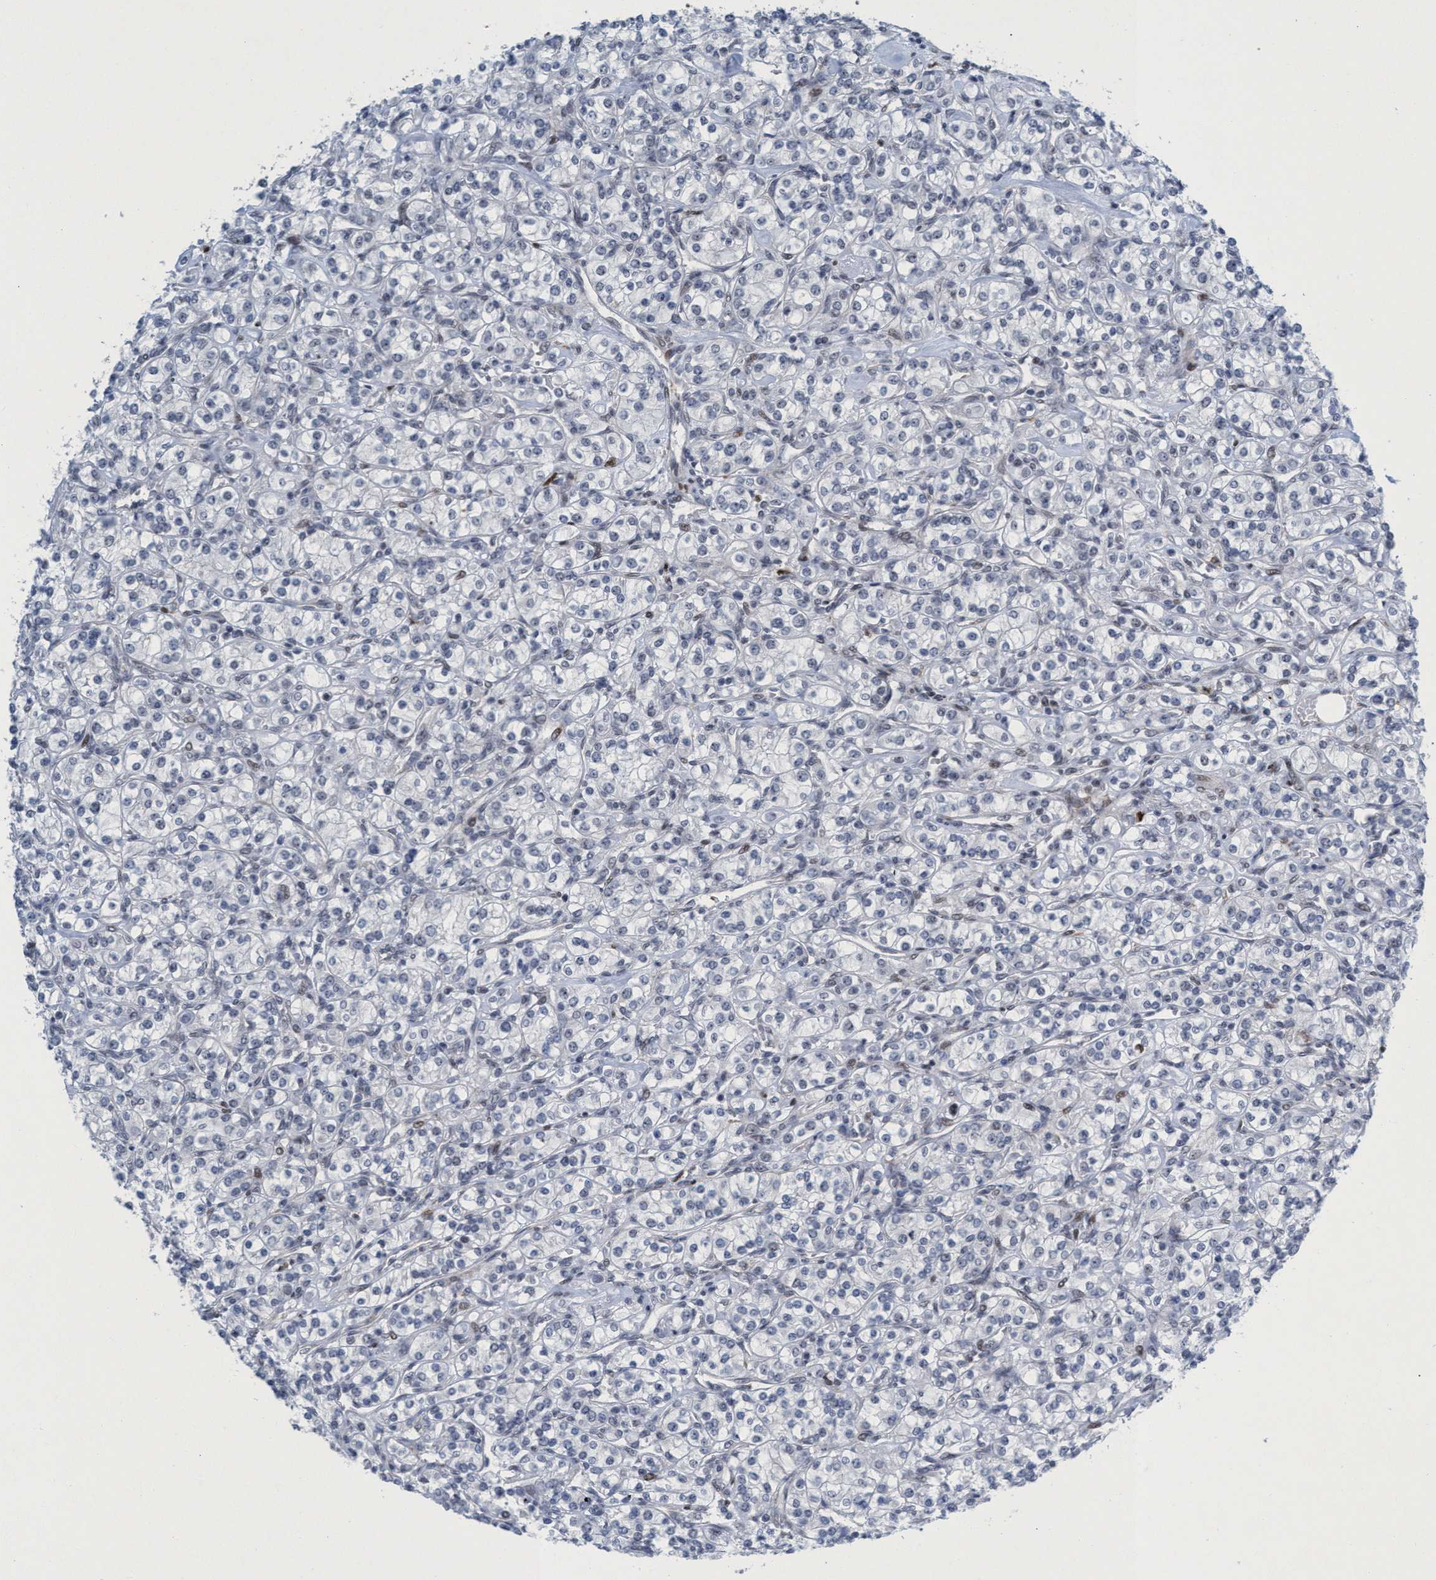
{"staining": {"intensity": "negative", "quantity": "none", "location": "none"}, "tissue": "renal cancer", "cell_type": "Tumor cells", "image_type": "cancer", "snomed": [{"axis": "morphology", "description": "Adenocarcinoma, NOS"}, {"axis": "topography", "description": "Kidney"}], "caption": "A high-resolution micrograph shows IHC staining of renal cancer (adenocarcinoma), which displays no significant staining in tumor cells. (DAB IHC with hematoxylin counter stain).", "gene": "CWC27", "patient": {"sex": "male", "age": 77}}